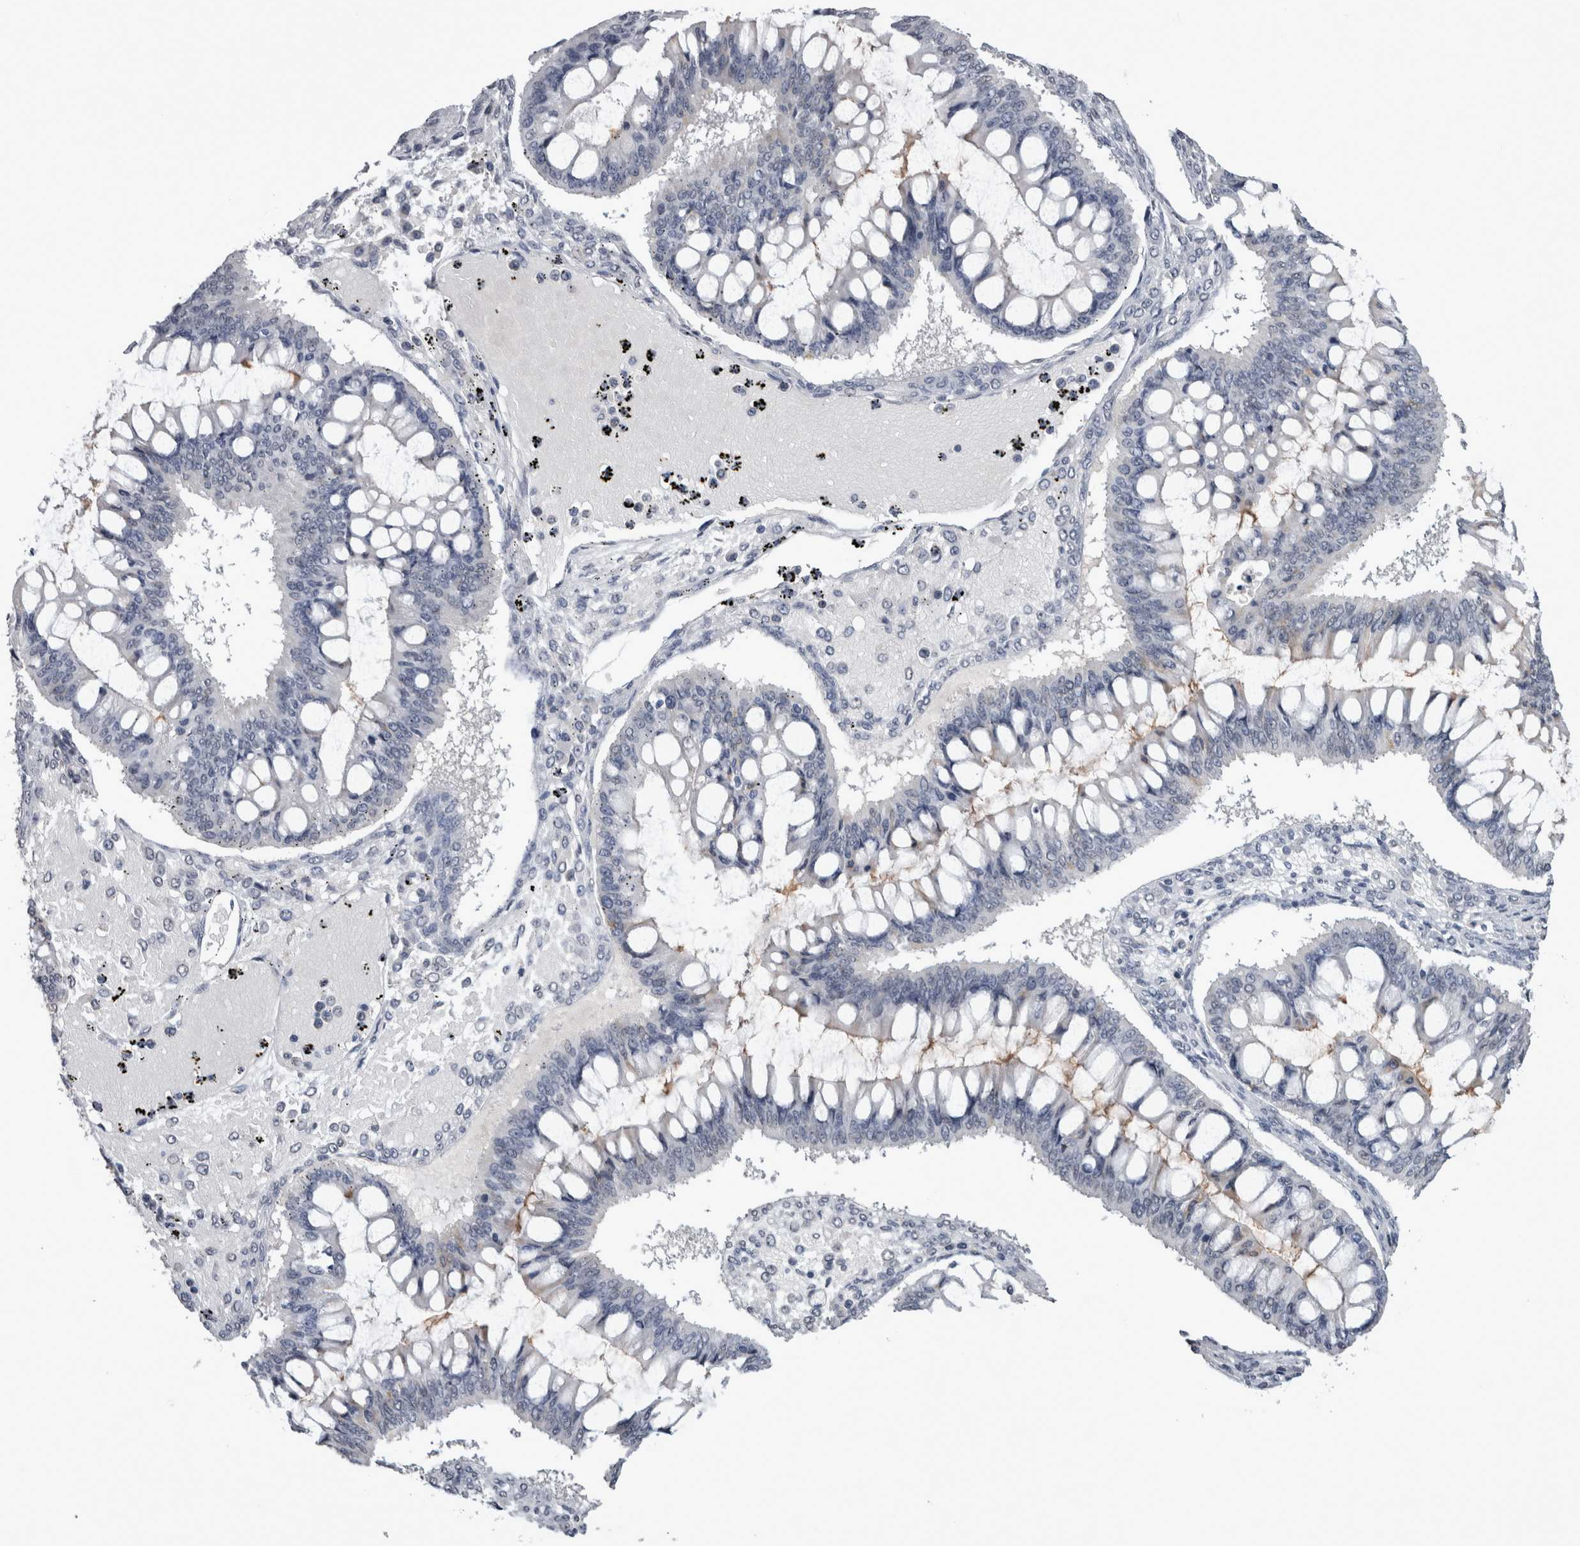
{"staining": {"intensity": "weak", "quantity": "<25%", "location": "cytoplasmic/membranous"}, "tissue": "ovarian cancer", "cell_type": "Tumor cells", "image_type": "cancer", "snomed": [{"axis": "morphology", "description": "Cystadenocarcinoma, mucinous, NOS"}, {"axis": "topography", "description": "Ovary"}], "caption": "Immunohistochemical staining of human ovarian cancer (mucinous cystadenocarcinoma) demonstrates no significant staining in tumor cells. Brightfield microscopy of immunohistochemistry (IHC) stained with DAB (brown) and hematoxylin (blue), captured at high magnification.", "gene": "PAX5", "patient": {"sex": "female", "age": 73}}